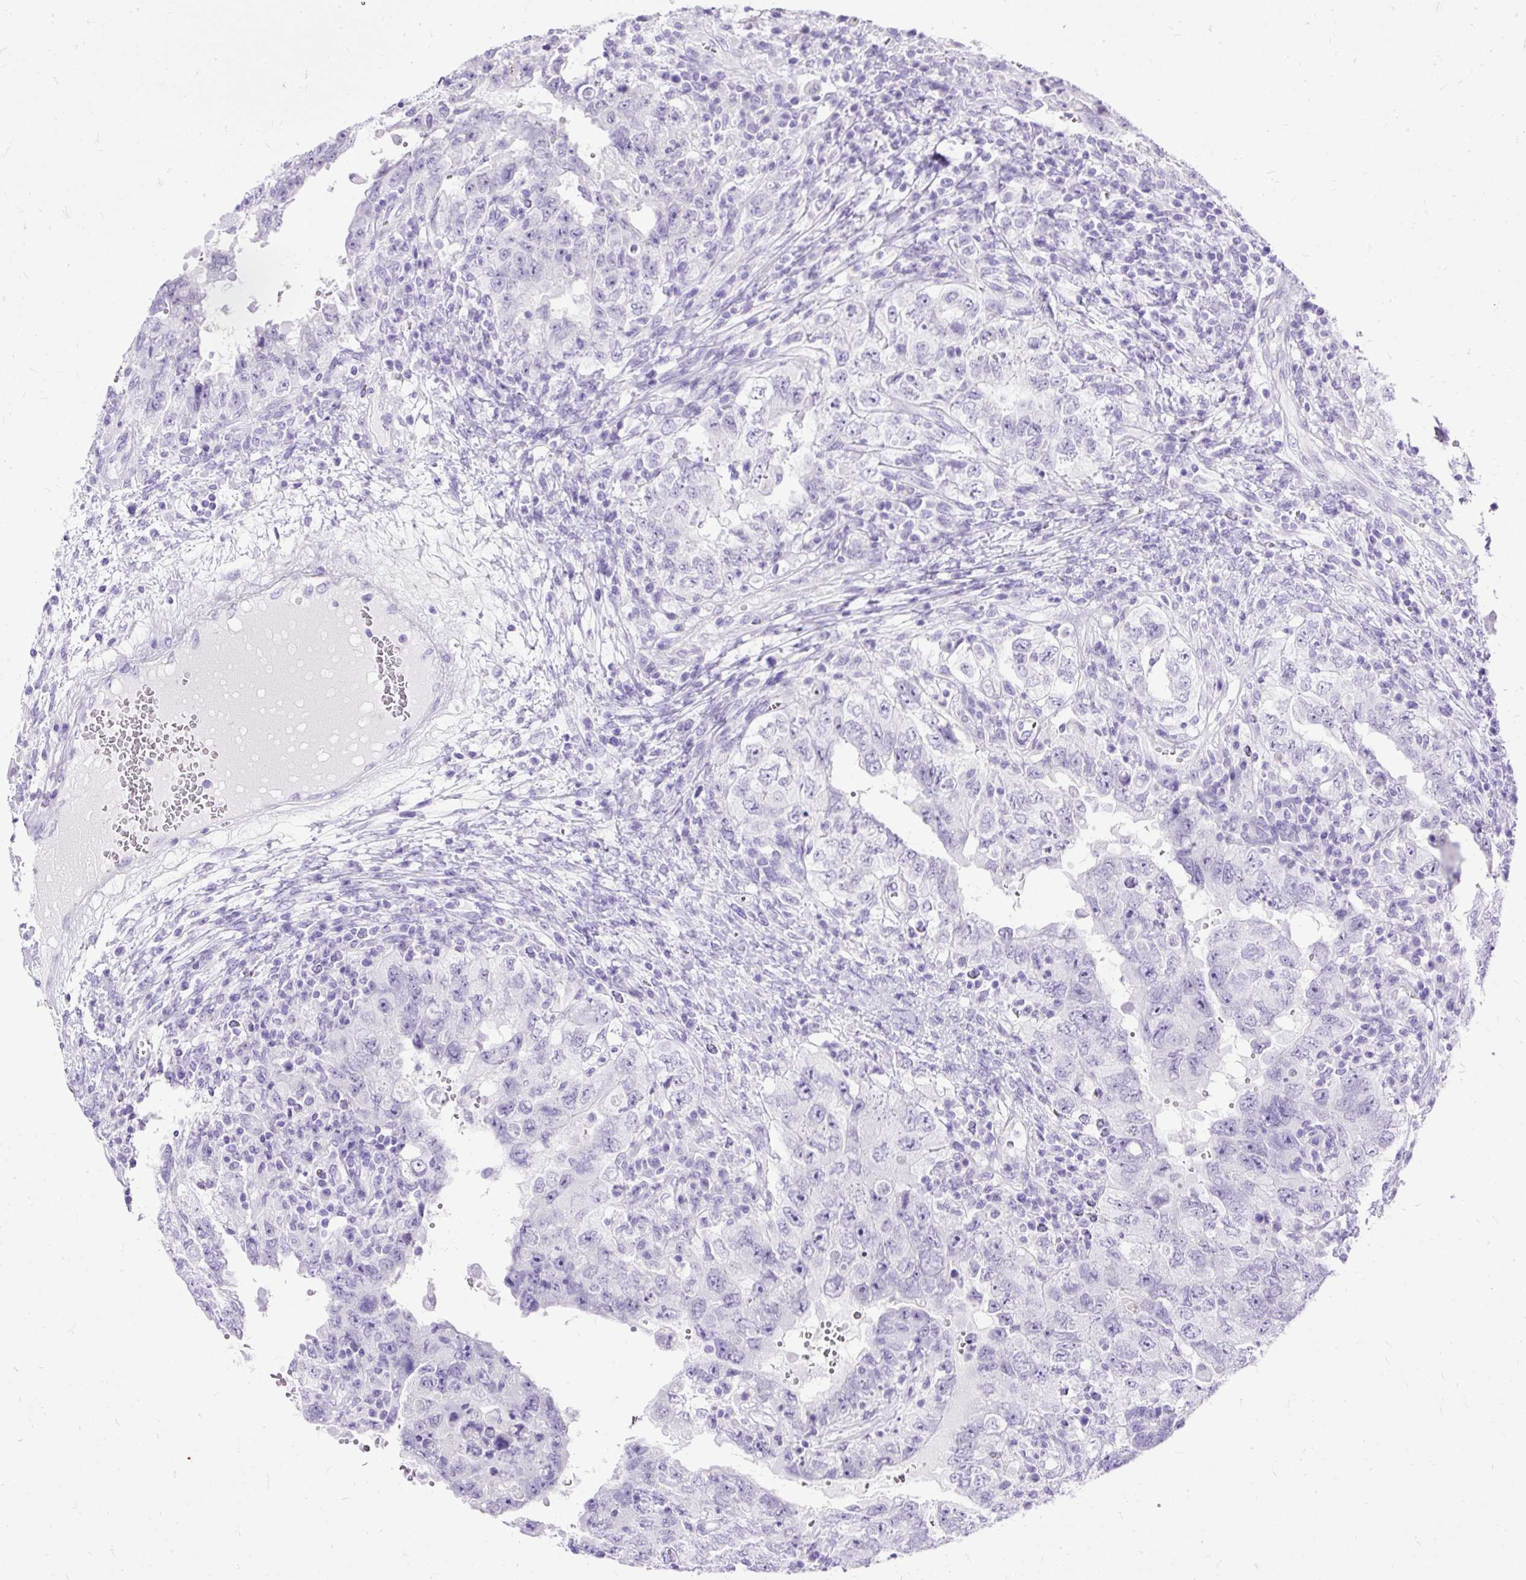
{"staining": {"intensity": "negative", "quantity": "none", "location": "none"}, "tissue": "testis cancer", "cell_type": "Tumor cells", "image_type": "cancer", "snomed": [{"axis": "morphology", "description": "Carcinoma, Embryonal, NOS"}, {"axis": "topography", "description": "Testis"}], "caption": "Immunohistochemical staining of human testis cancer (embryonal carcinoma) reveals no significant staining in tumor cells.", "gene": "HEY1", "patient": {"sex": "male", "age": 26}}